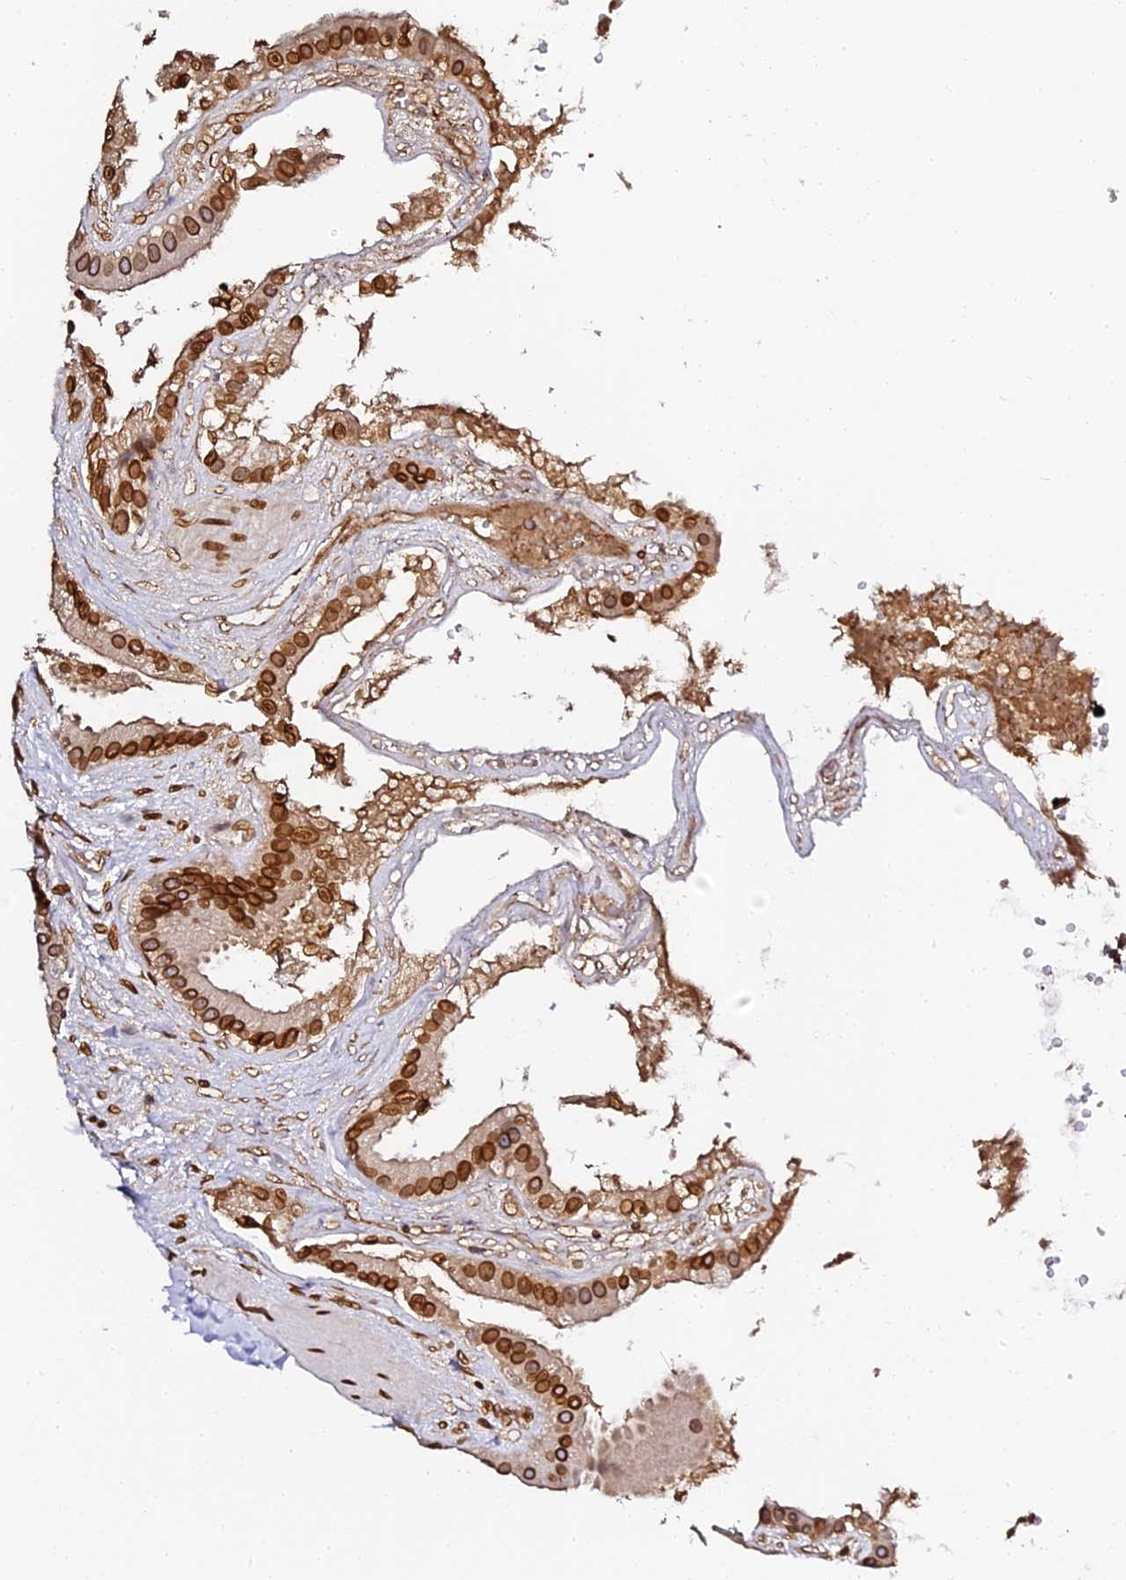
{"staining": {"intensity": "strong", "quantity": ">75%", "location": "cytoplasmic/membranous,nuclear"}, "tissue": "gallbladder", "cell_type": "Glandular cells", "image_type": "normal", "snomed": [{"axis": "morphology", "description": "Normal tissue, NOS"}, {"axis": "topography", "description": "Gallbladder"}], "caption": "Glandular cells display high levels of strong cytoplasmic/membranous,nuclear expression in about >75% of cells in benign human gallbladder. The protein of interest is stained brown, and the nuclei are stained in blue (DAB (3,3'-diaminobenzidine) IHC with brightfield microscopy, high magnification).", "gene": "ANAPC5", "patient": {"sex": "male", "age": 55}}